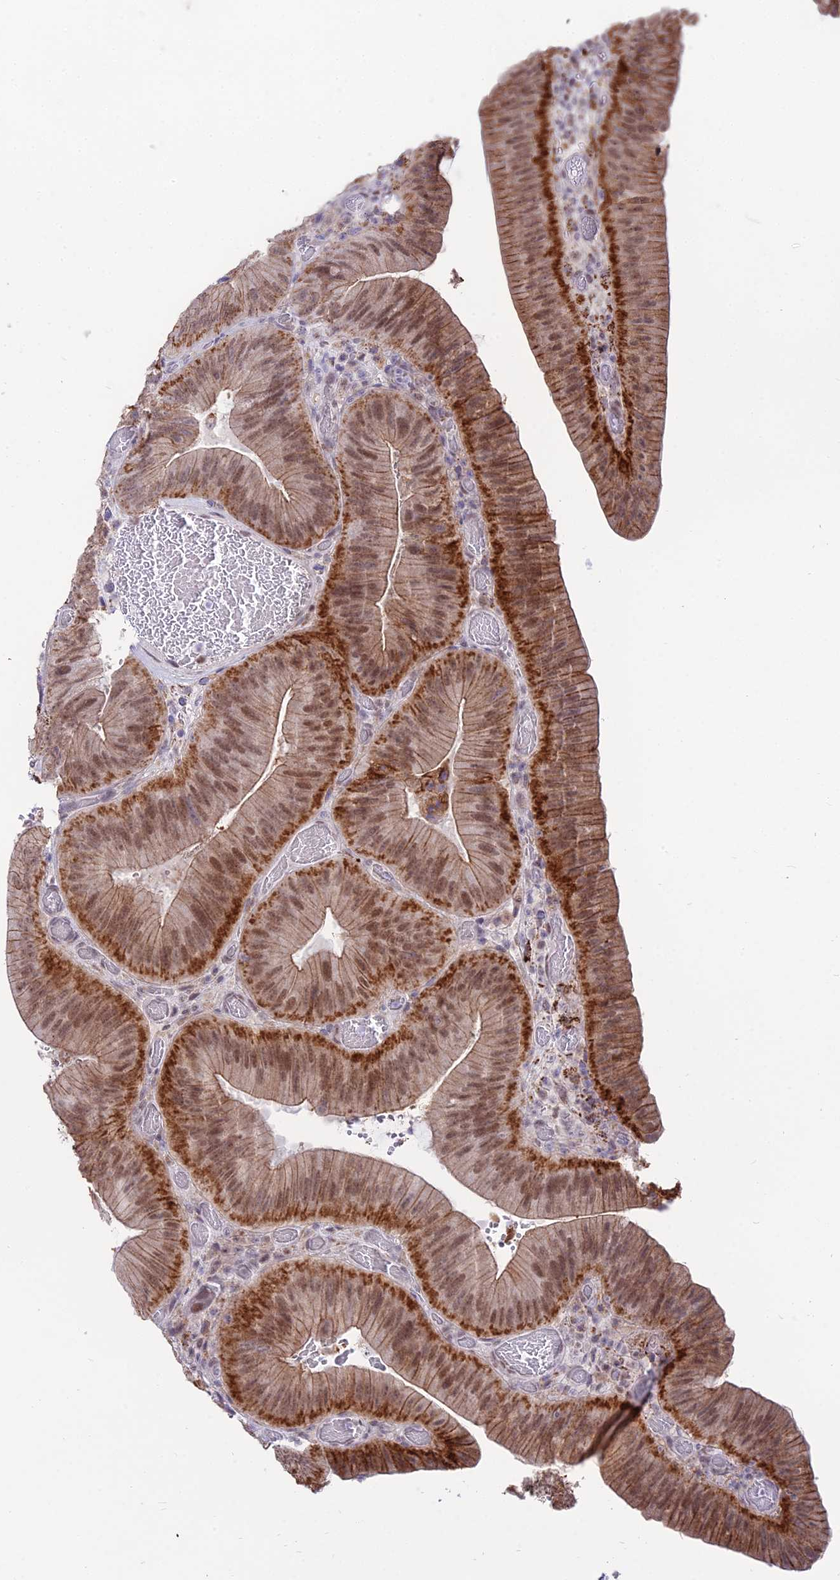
{"staining": {"intensity": "strong", "quantity": ">75%", "location": "cytoplasmic/membranous,nuclear"}, "tissue": "colorectal cancer", "cell_type": "Tumor cells", "image_type": "cancer", "snomed": [{"axis": "morphology", "description": "Adenocarcinoma, NOS"}, {"axis": "topography", "description": "Colon"}], "caption": "Immunohistochemistry photomicrograph of neoplastic tissue: adenocarcinoma (colorectal) stained using immunohistochemistry (IHC) demonstrates high levels of strong protein expression localized specifically in the cytoplasmic/membranous and nuclear of tumor cells, appearing as a cytoplasmic/membranous and nuclear brown color.", "gene": "C6orf163", "patient": {"sex": "female", "age": 43}}